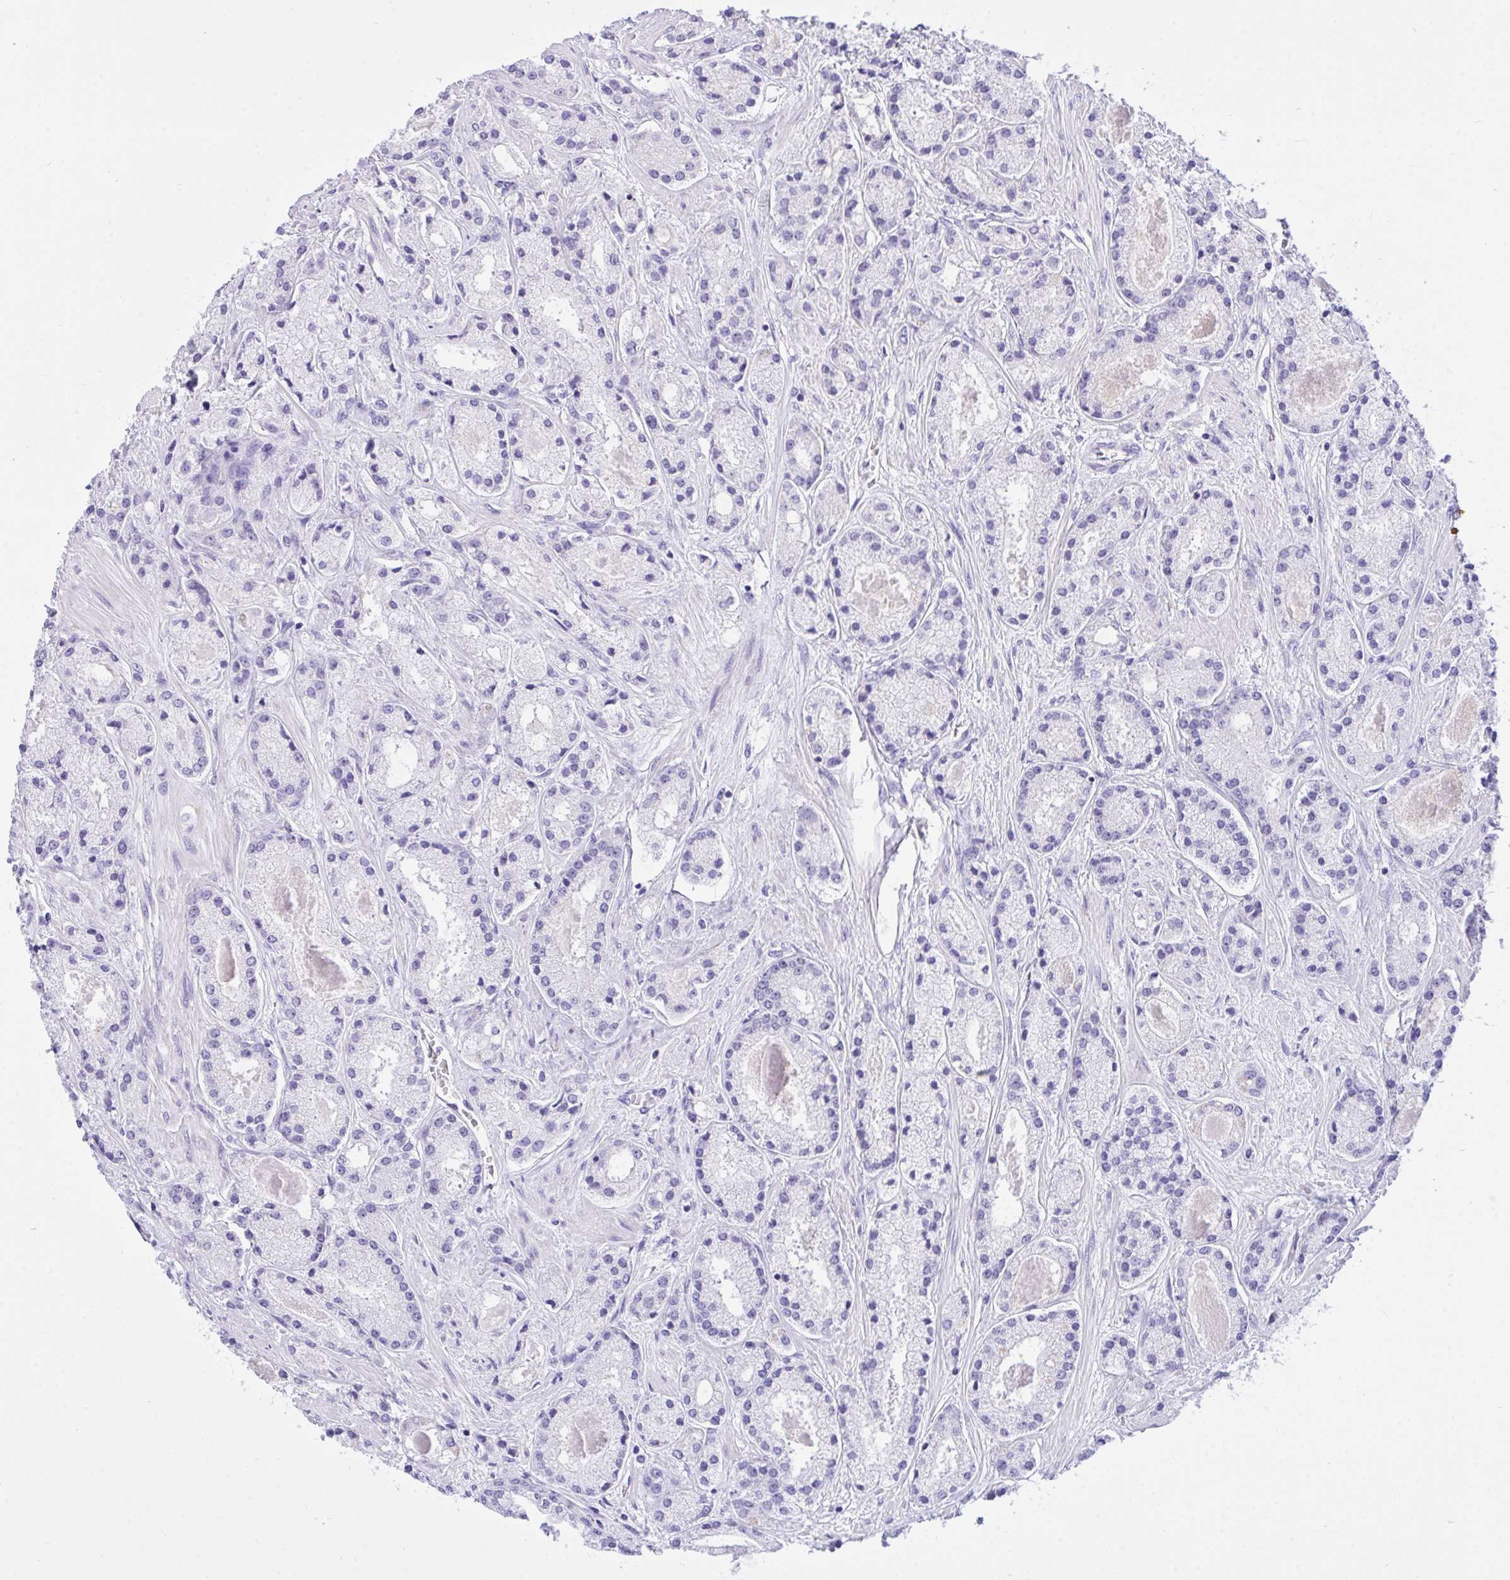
{"staining": {"intensity": "negative", "quantity": "none", "location": "none"}, "tissue": "prostate cancer", "cell_type": "Tumor cells", "image_type": "cancer", "snomed": [{"axis": "morphology", "description": "Adenocarcinoma, High grade"}, {"axis": "topography", "description": "Prostate"}], "caption": "DAB immunohistochemical staining of prostate cancer displays no significant positivity in tumor cells.", "gene": "TLN2", "patient": {"sex": "male", "age": 67}}